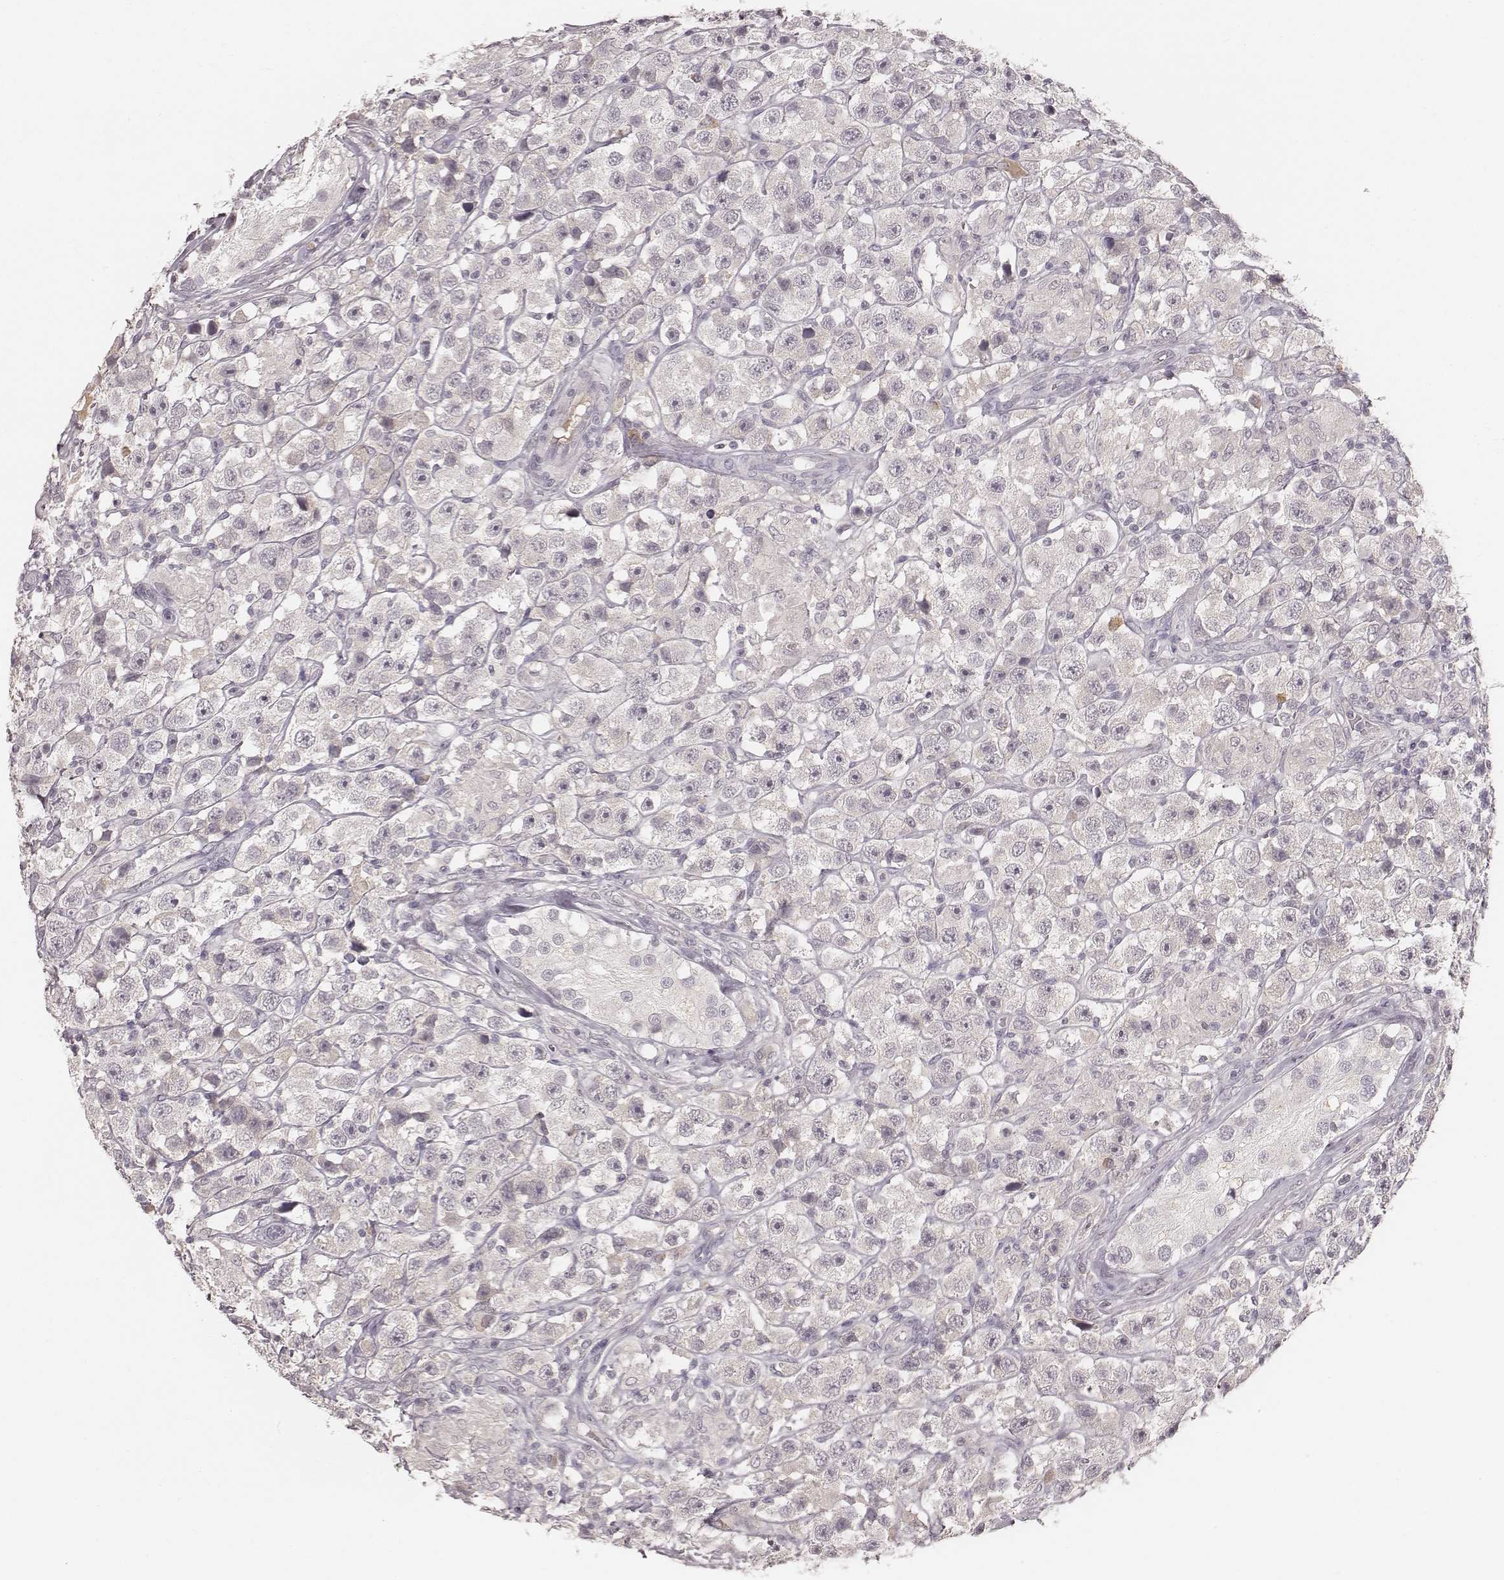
{"staining": {"intensity": "negative", "quantity": "none", "location": "none"}, "tissue": "testis cancer", "cell_type": "Tumor cells", "image_type": "cancer", "snomed": [{"axis": "morphology", "description": "Seminoma, NOS"}, {"axis": "topography", "description": "Testis"}], "caption": "Immunohistochemical staining of human testis seminoma displays no significant positivity in tumor cells. (Brightfield microscopy of DAB (3,3'-diaminobenzidine) IHC at high magnification).", "gene": "LY6K", "patient": {"sex": "male", "age": 45}}